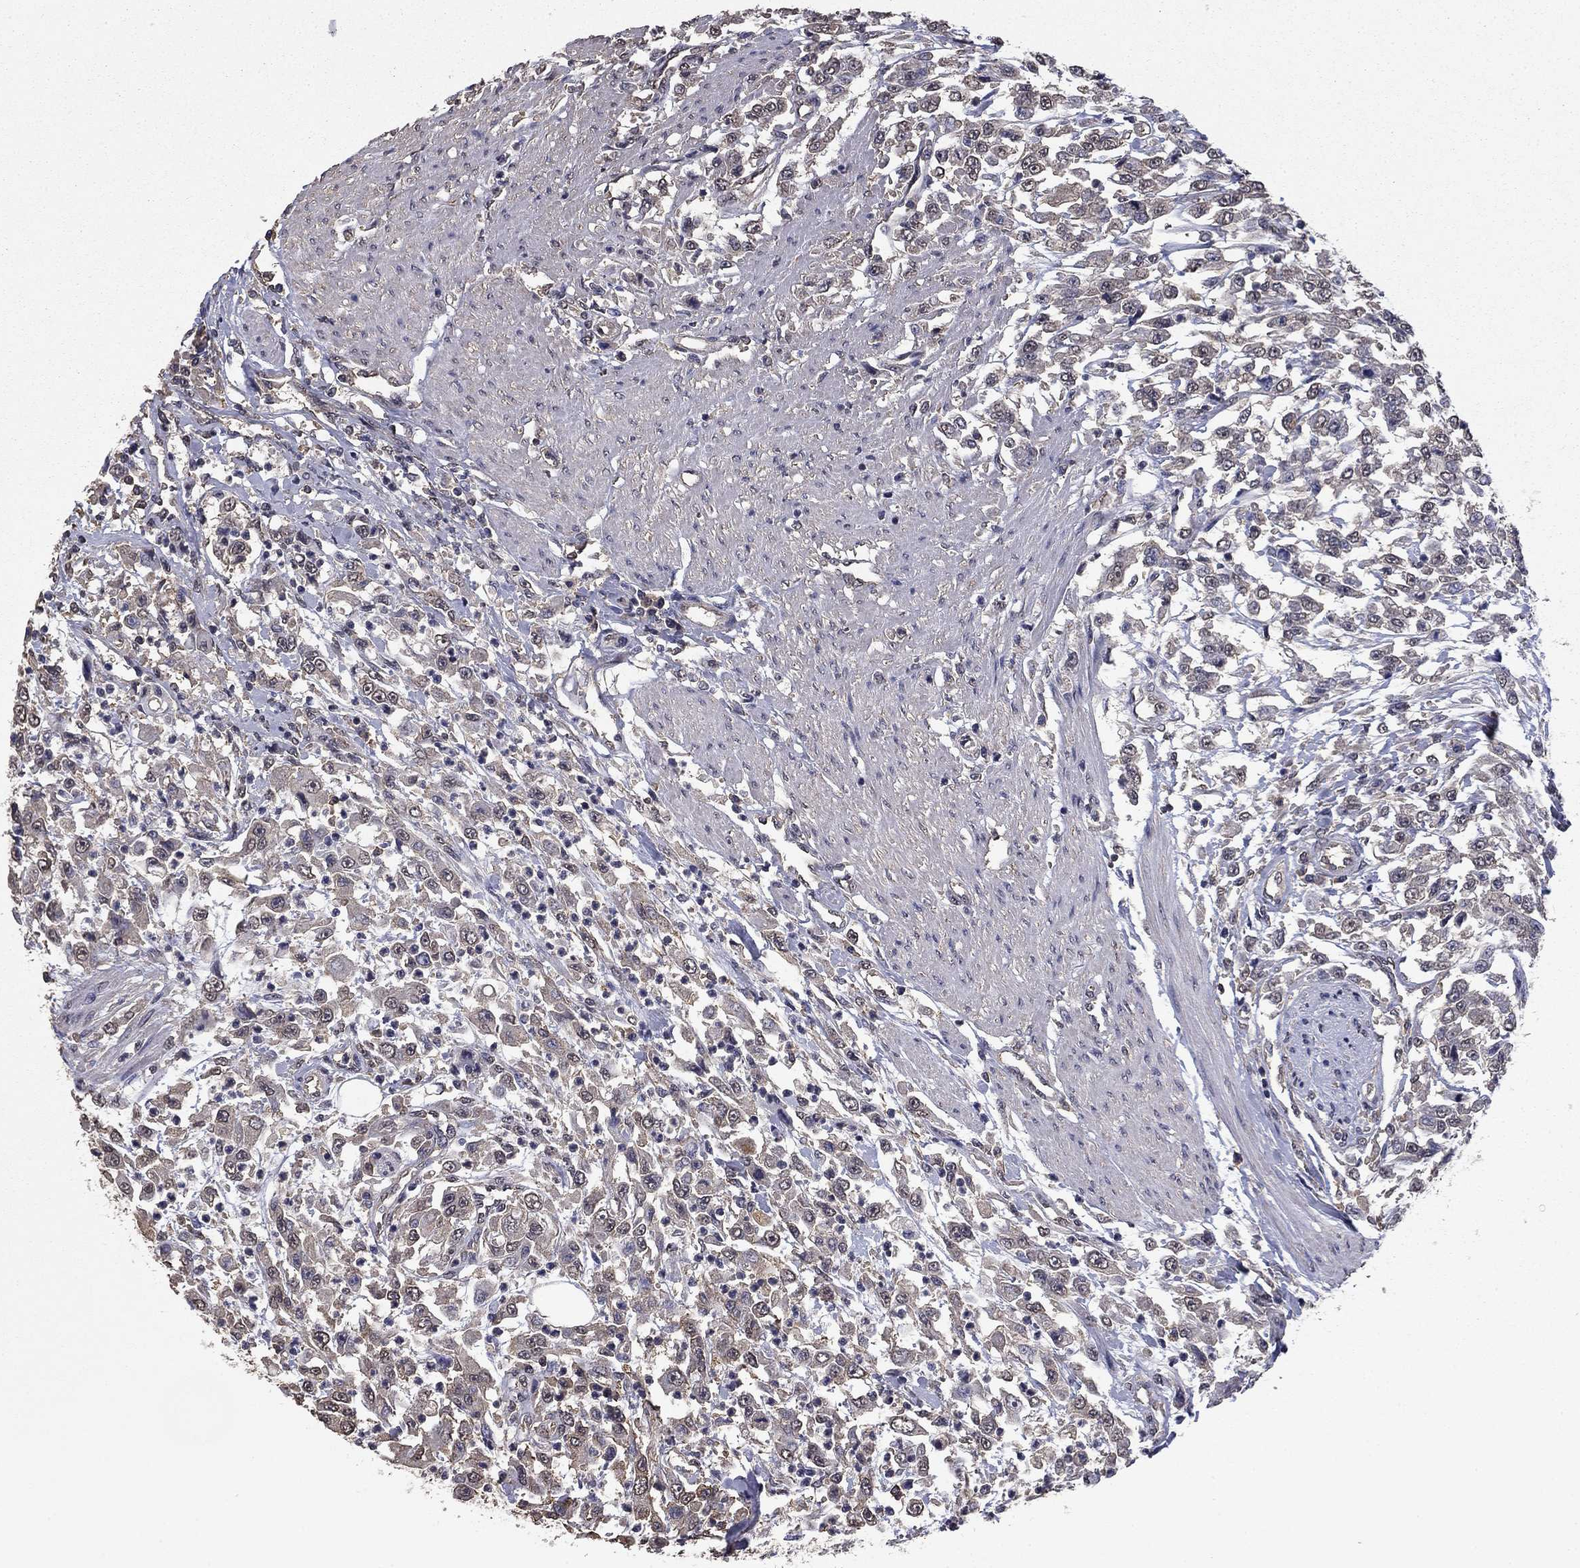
{"staining": {"intensity": "negative", "quantity": "none", "location": "none"}, "tissue": "urothelial cancer", "cell_type": "Tumor cells", "image_type": "cancer", "snomed": [{"axis": "morphology", "description": "Urothelial carcinoma, High grade"}, {"axis": "topography", "description": "Urinary bladder"}], "caption": "The photomicrograph exhibits no staining of tumor cells in high-grade urothelial carcinoma.", "gene": "MFAP3L", "patient": {"sex": "male", "age": 46}}